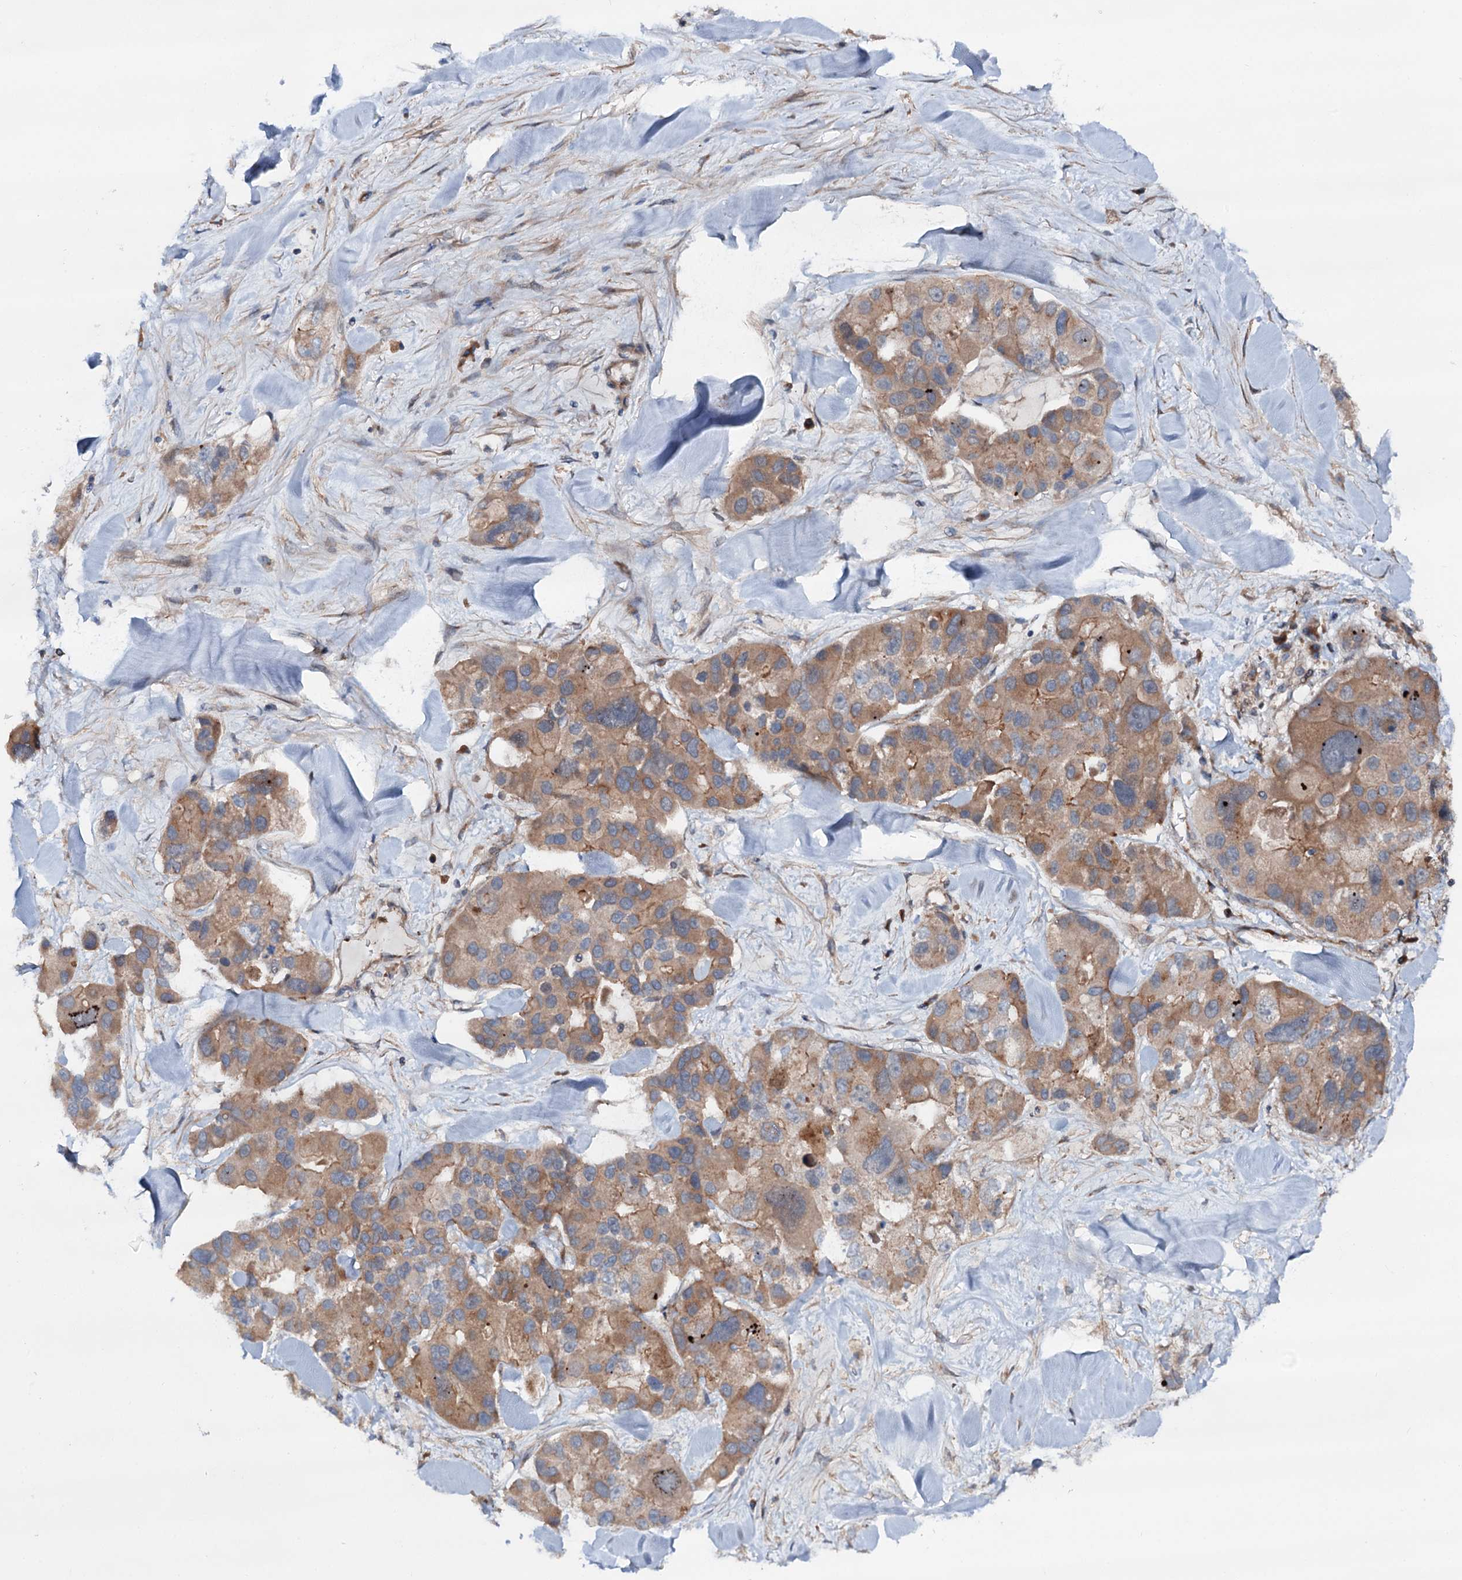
{"staining": {"intensity": "moderate", "quantity": ">75%", "location": "cytoplasmic/membranous"}, "tissue": "lung cancer", "cell_type": "Tumor cells", "image_type": "cancer", "snomed": [{"axis": "morphology", "description": "Adenocarcinoma, NOS"}, {"axis": "topography", "description": "Lung"}], "caption": "Lung cancer stained for a protein reveals moderate cytoplasmic/membranous positivity in tumor cells.", "gene": "ADGRG4", "patient": {"sex": "female", "age": 54}}